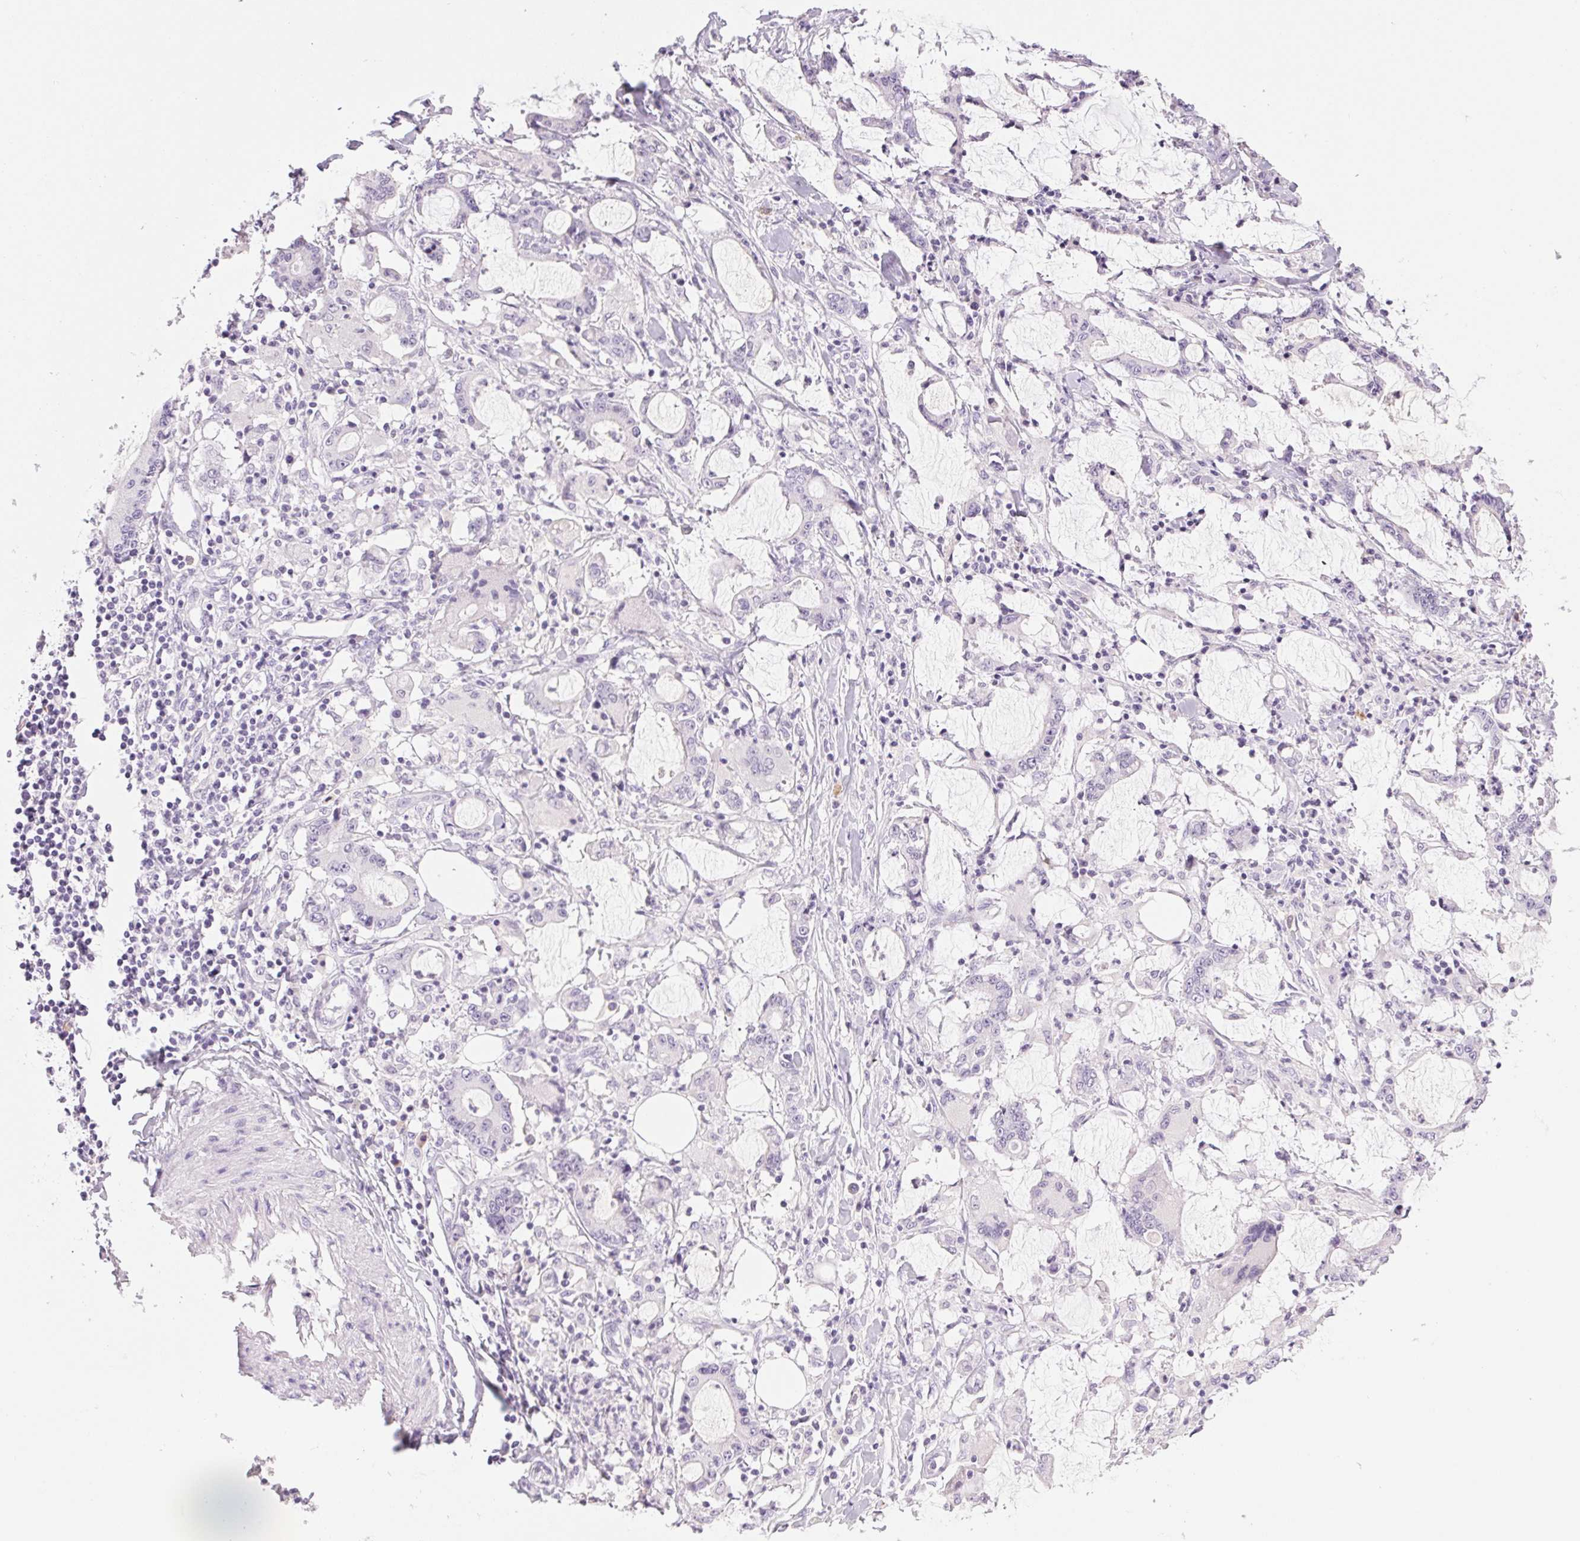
{"staining": {"intensity": "negative", "quantity": "none", "location": "none"}, "tissue": "stomach cancer", "cell_type": "Tumor cells", "image_type": "cancer", "snomed": [{"axis": "morphology", "description": "Adenocarcinoma, NOS"}, {"axis": "topography", "description": "Stomach, upper"}], "caption": "Photomicrograph shows no protein staining in tumor cells of adenocarcinoma (stomach) tissue.", "gene": "IFIT1B", "patient": {"sex": "male", "age": 68}}